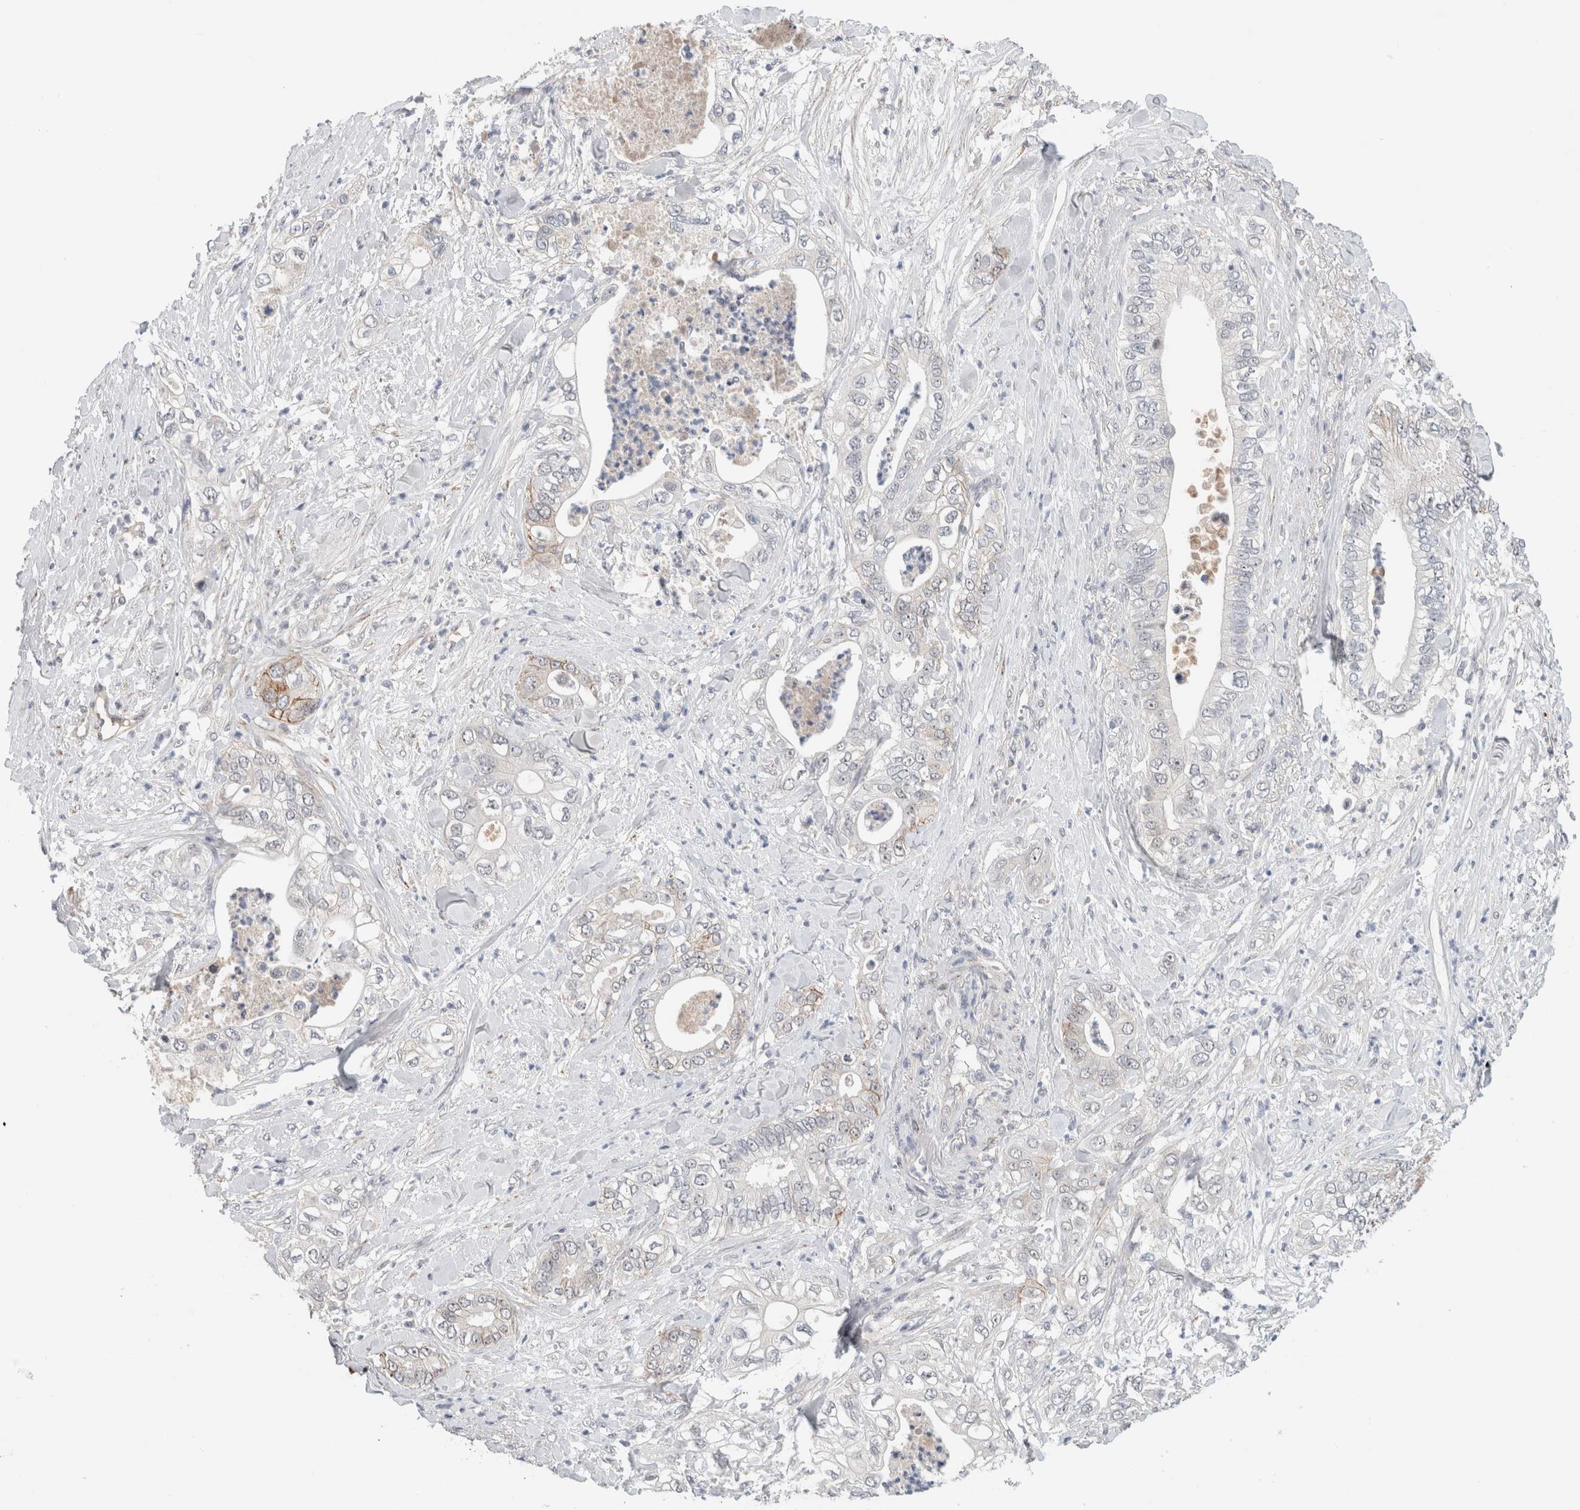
{"staining": {"intensity": "strong", "quantity": "<25%", "location": "cytoplasmic/membranous"}, "tissue": "pancreatic cancer", "cell_type": "Tumor cells", "image_type": "cancer", "snomed": [{"axis": "morphology", "description": "Adenocarcinoma, NOS"}, {"axis": "topography", "description": "Pancreas"}], "caption": "Strong cytoplasmic/membranous positivity for a protein is present in about <25% of tumor cells of pancreatic adenocarcinoma using IHC.", "gene": "HCN3", "patient": {"sex": "female", "age": 78}}